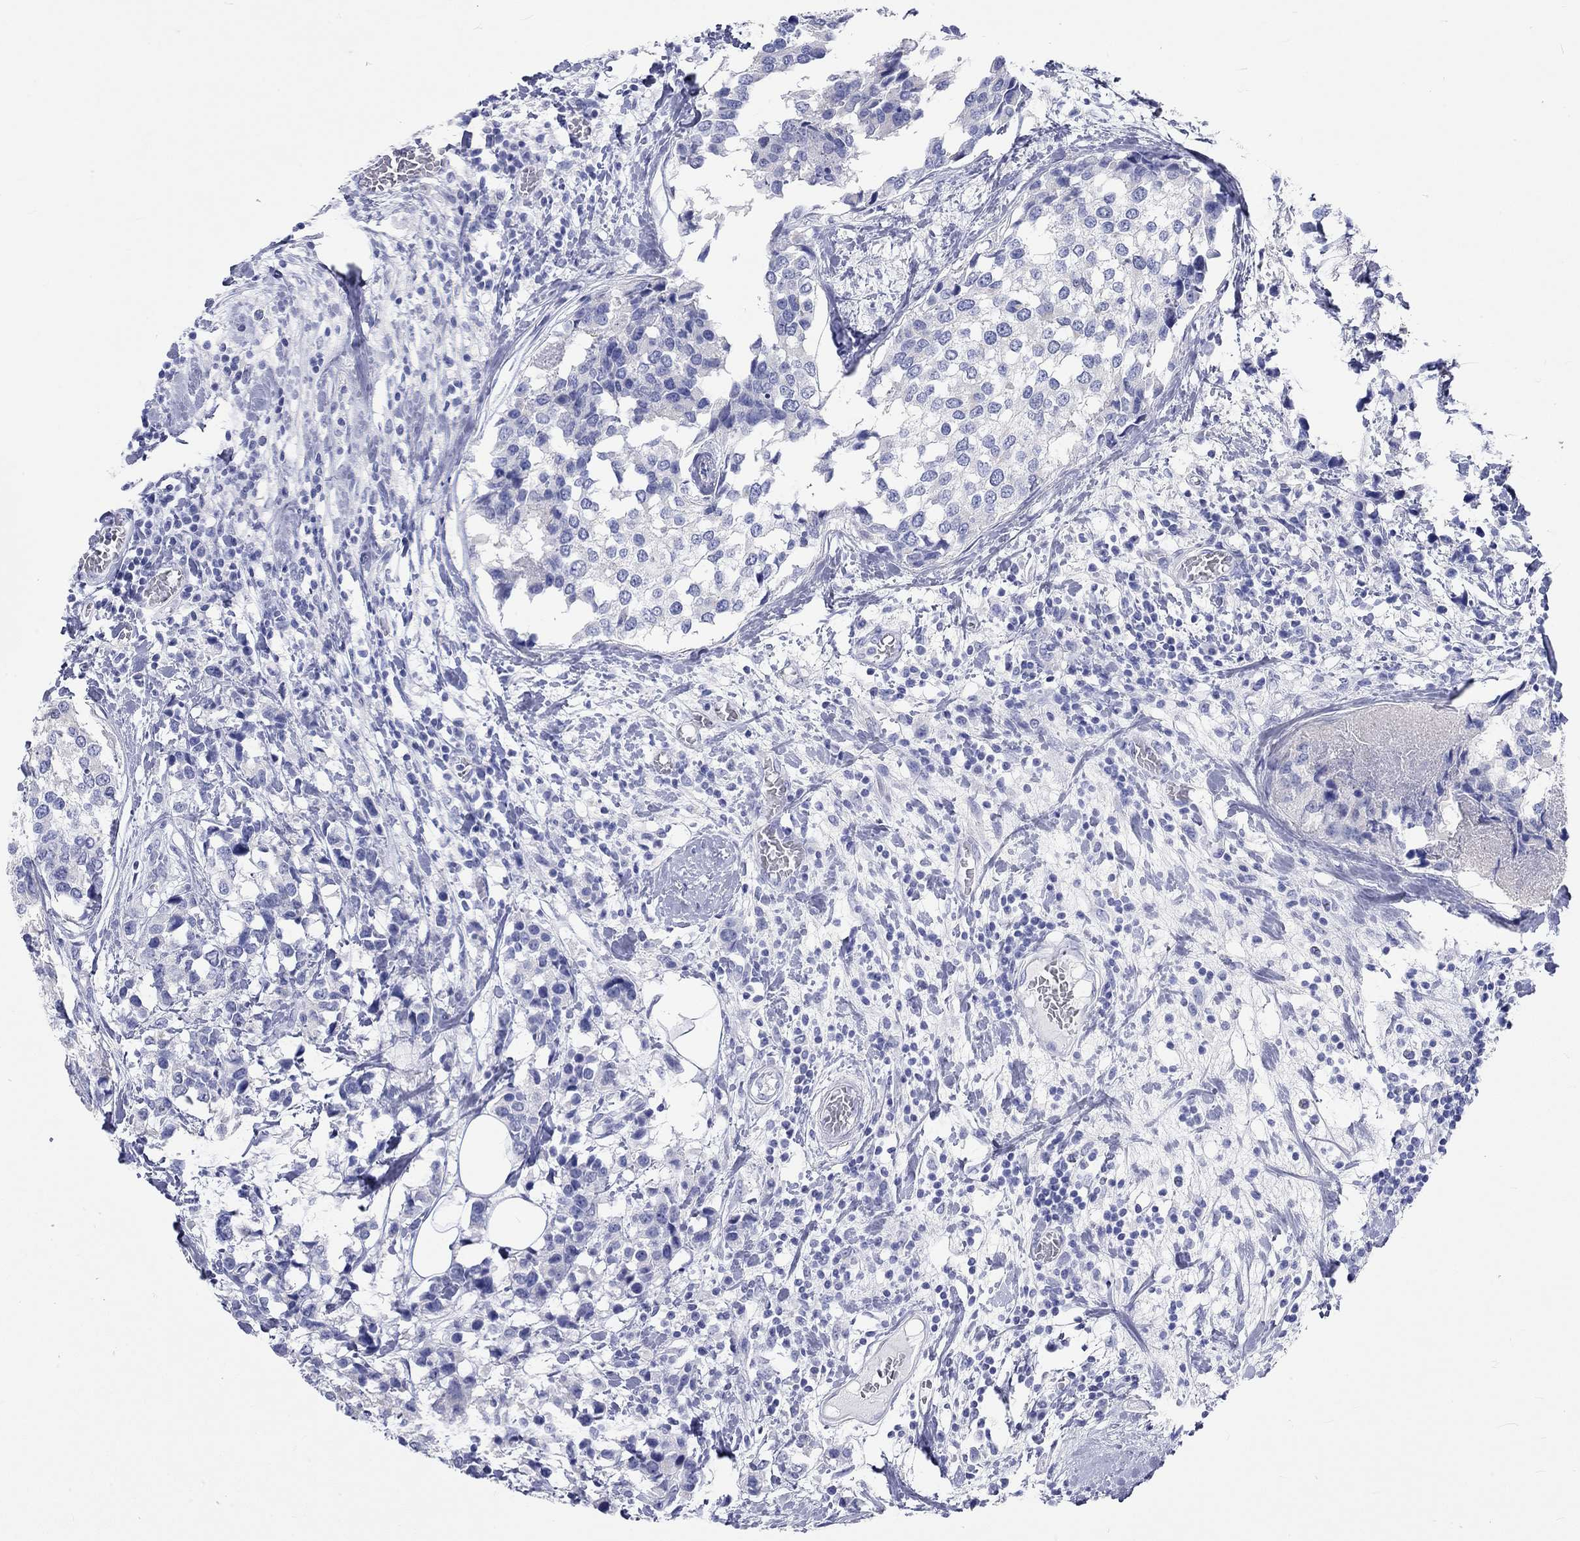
{"staining": {"intensity": "weak", "quantity": "<25%", "location": "cytoplasmic/membranous"}, "tissue": "breast cancer", "cell_type": "Tumor cells", "image_type": "cancer", "snomed": [{"axis": "morphology", "description": "Lobular carcinoma"}, {"axis": "topography", "description": "Breast"}], "caption": "DAB (3,3'-diaminobenzidine) immunohistochemical staining of human lobular carcinoma (breast) demonstrates no significant positivity in tumor cells.", "gene": "SPATA9", "patient": {"sex": "female", "age": 59}}